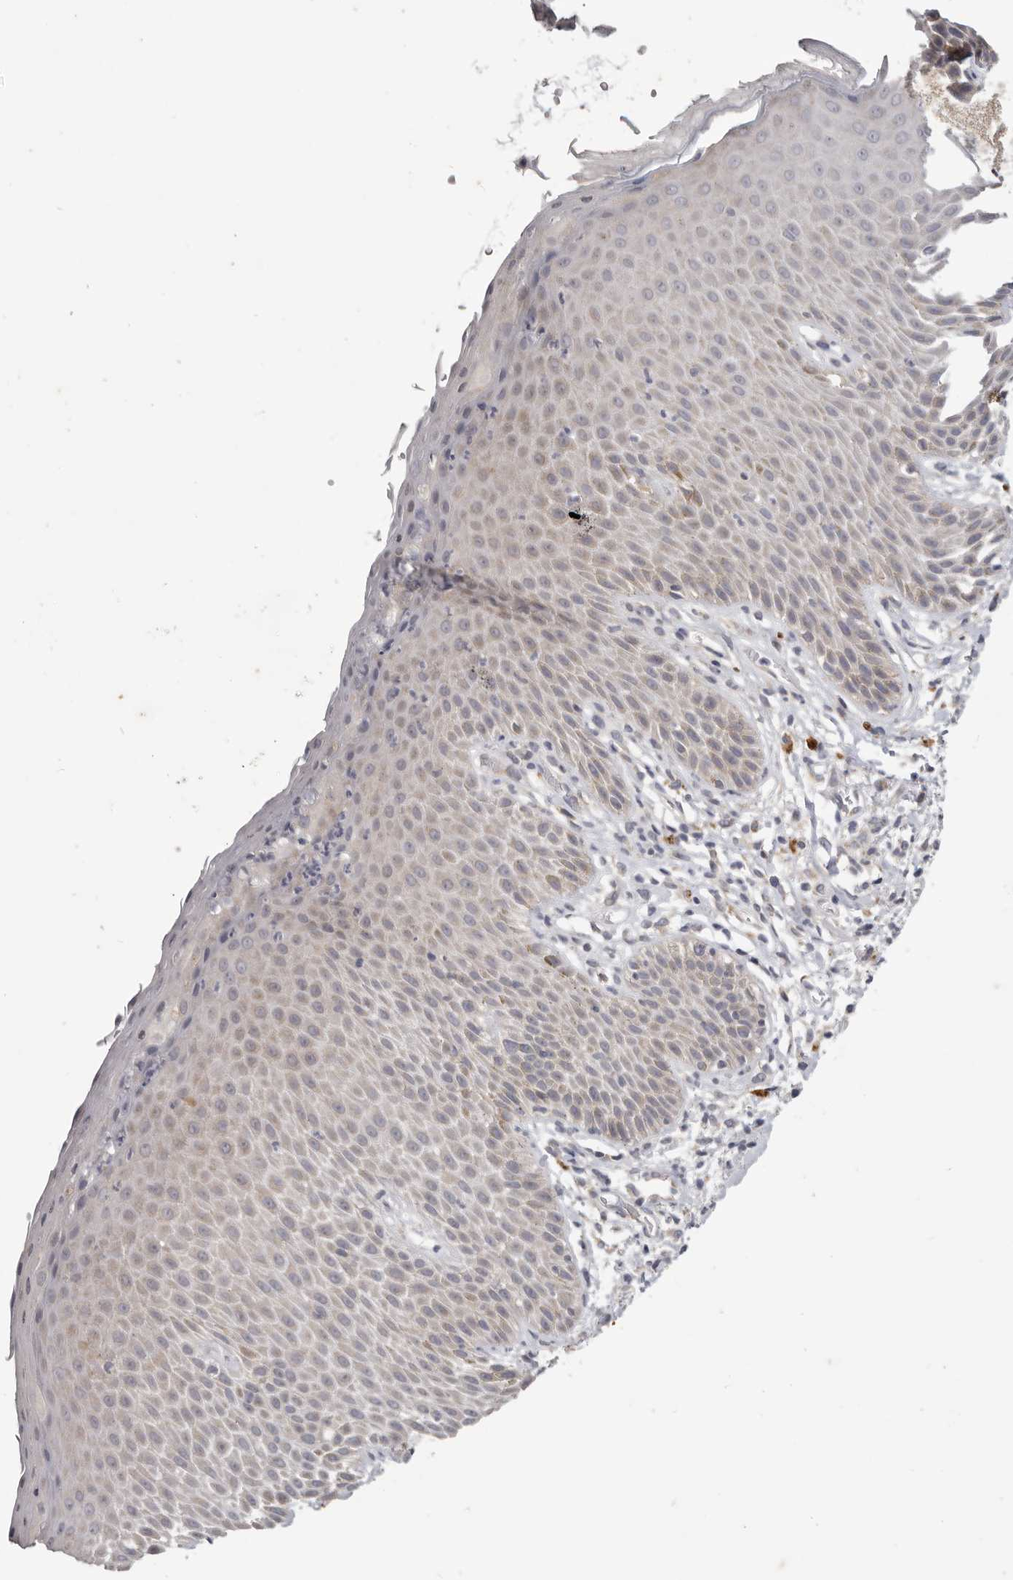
{"staining": {"intensity": "weak", "quantity": "<25%", "location": "cytoplasmic/membranous"}, "tissue": "skin", "cell_type": "Epidermal cells", "image_type": "normal", "snomed": [{"axis": "morphology", "description": "Normal tissue, NOS"}, {"axis": "topography", "description": "Anal"}], "caption": "Immunohistochemical staining of normal human skin demonstrates no significant positivity in epidermal cells. The staining is performed using DAB brown chromogen with nuclei counter-stained in using hematoxylin.", "gene": "WDR77", "patient": {"sex": "male", "age": 74}}